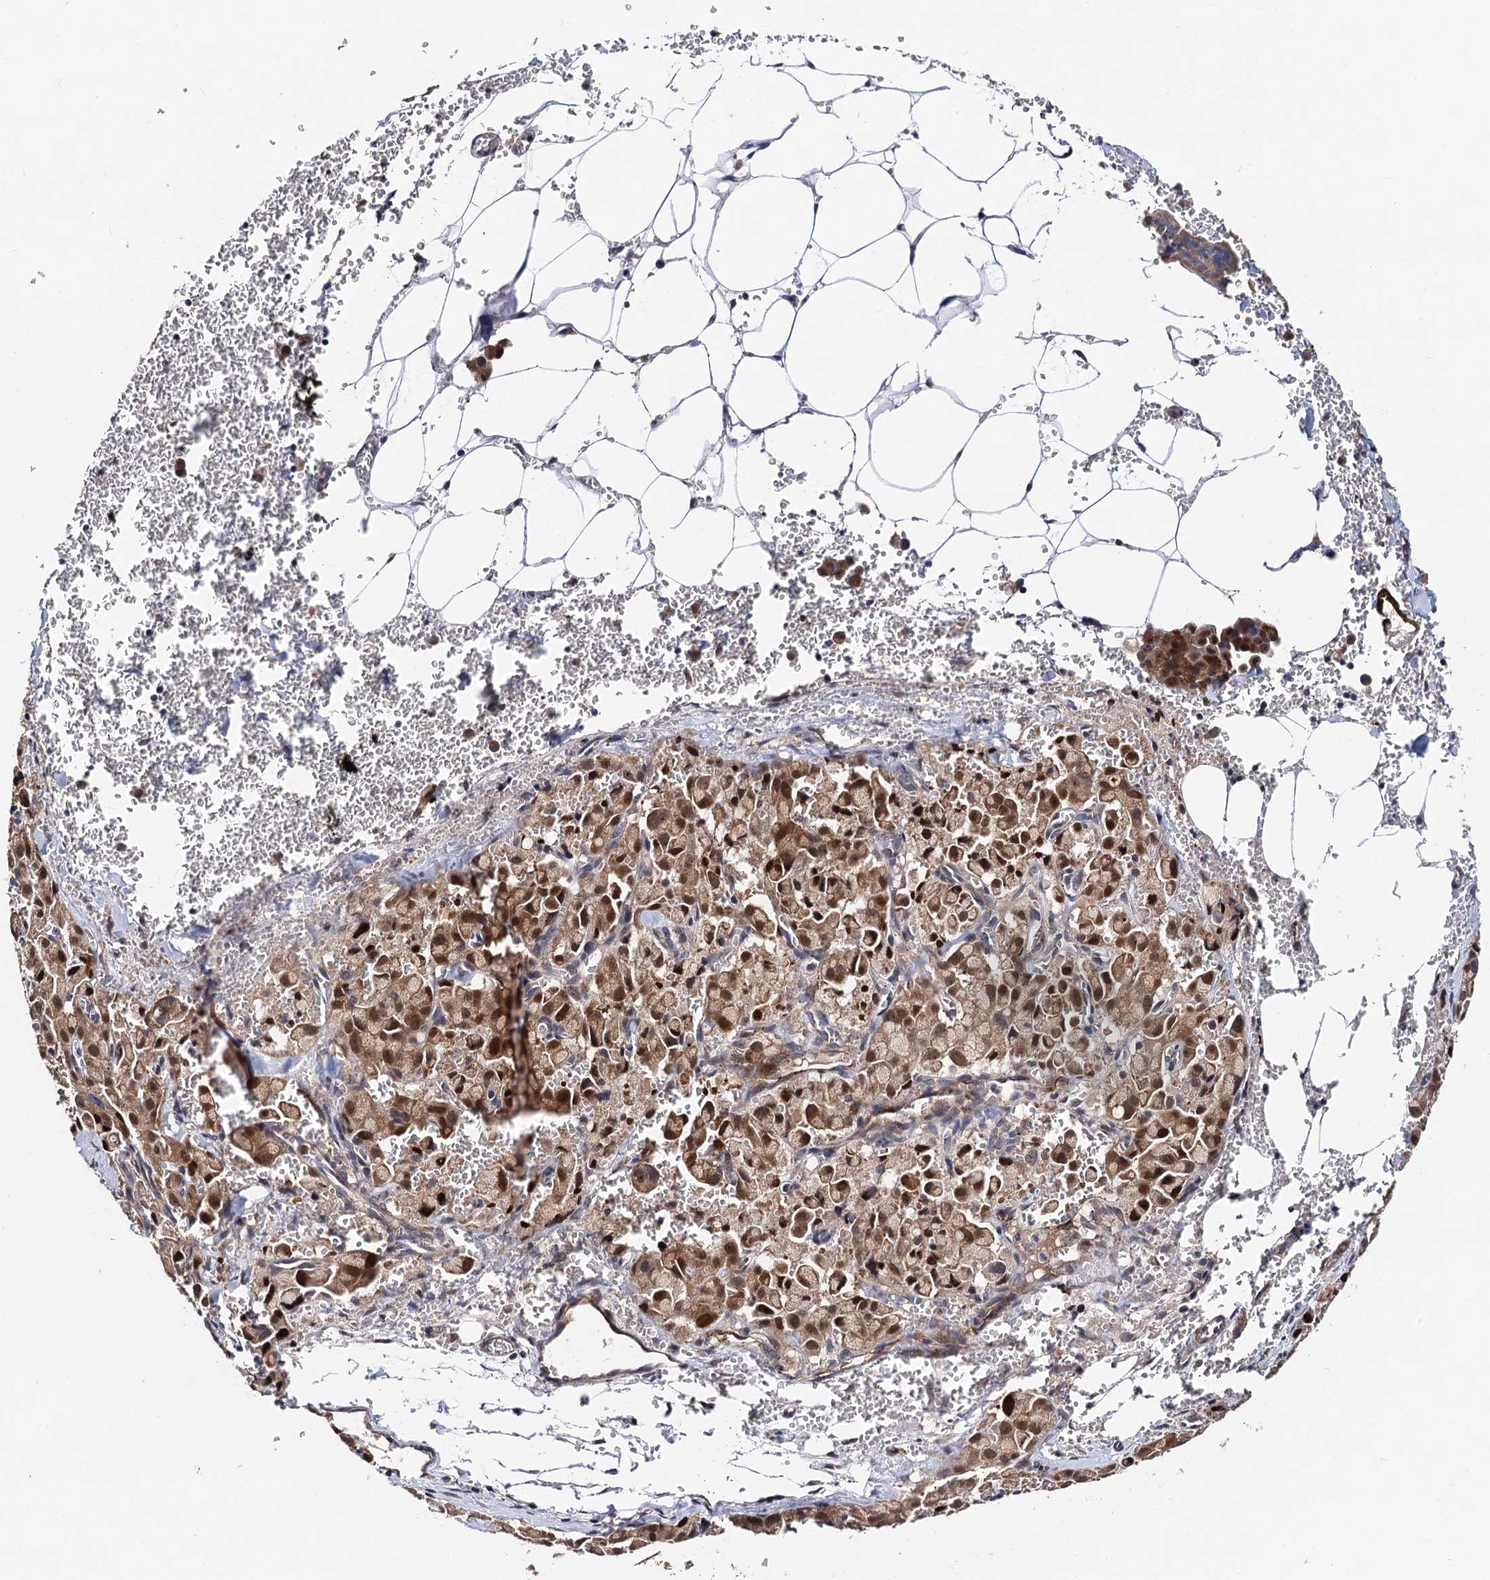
{"staining": {"intensity": "moderate", "quantity": ">75%", "location": "cytoplasmic/membranous,nuclear"}, "tissue": "pancreatic cancer", "cell_type": "Tumor cells", "image_type": "cancer", "snomed": [{"axis": "morphology", "description": "Adenocarcinoma, NOS"}, {"axis": "topography", "description": "Pancreas"}], "caption": "Pancreatic cancer stained with immunohistochemistry demonstrates moderate cytoplasmic/membranous and nuclear staining in approximately >75% of tumor cells.", "gene": "PPTC7", "patient": {"sex": "male", "age": 65}}